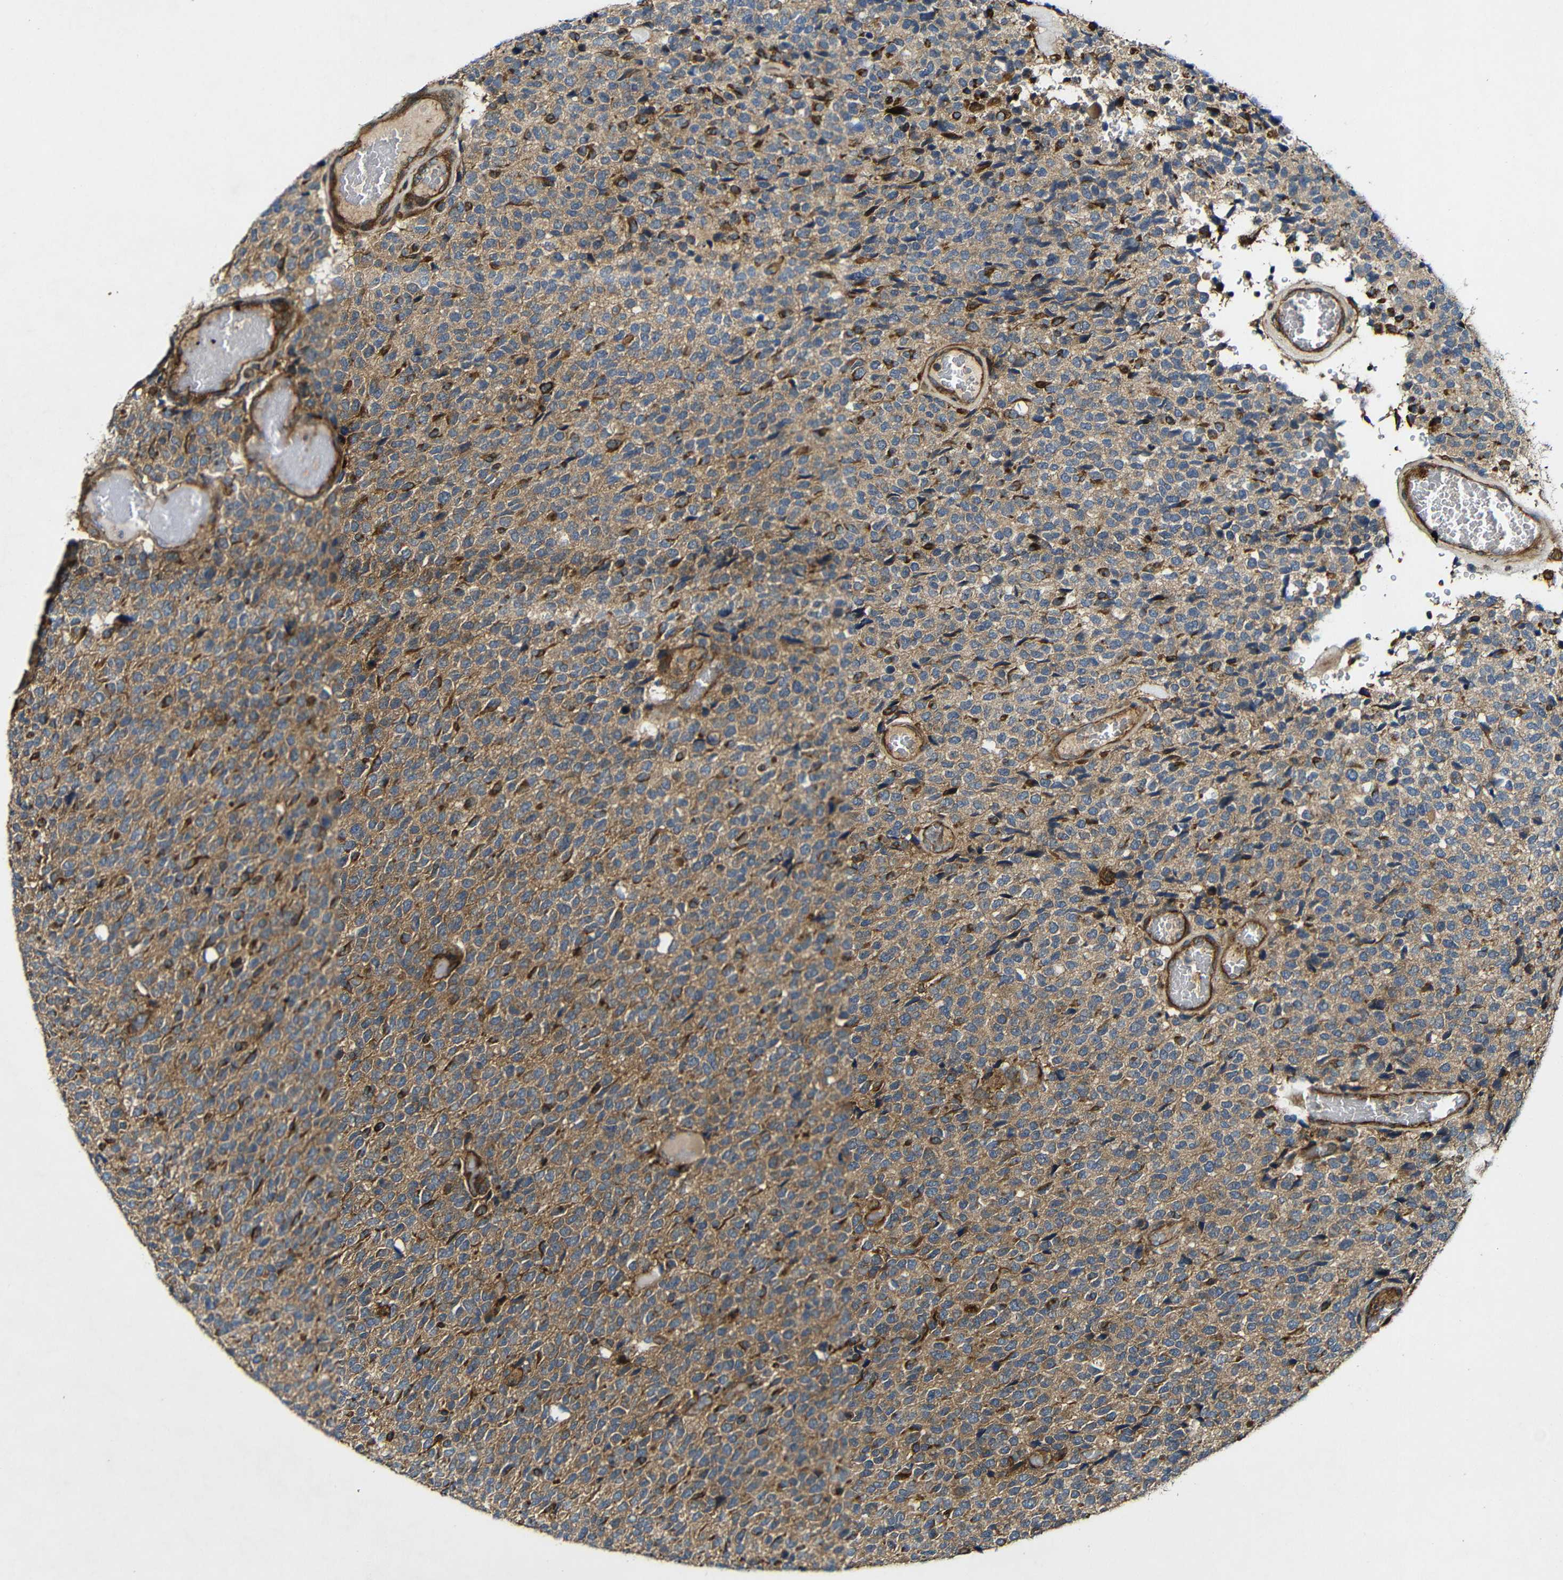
{"staining": {"intensity": "moderate", "quantity": "25%-75%", "location": "cytoplasmic/membranous"}, "tissue": "glioma", "cell_type": "Tumor cells", "image_type": "cancer", "snomed": [{"axis": "morphology", "description": "Glioma, malignant, High grade"}, {"axis": "topography", "description": "pancreas cauda"}], "caption": "Moderate cytoplasmic/membranous protein staining is present in about 25%-75% of tumor cells in malignant glioma (high-grade).", "gene": "GSDME", "patient": {"sex": "male", "age": 60}}